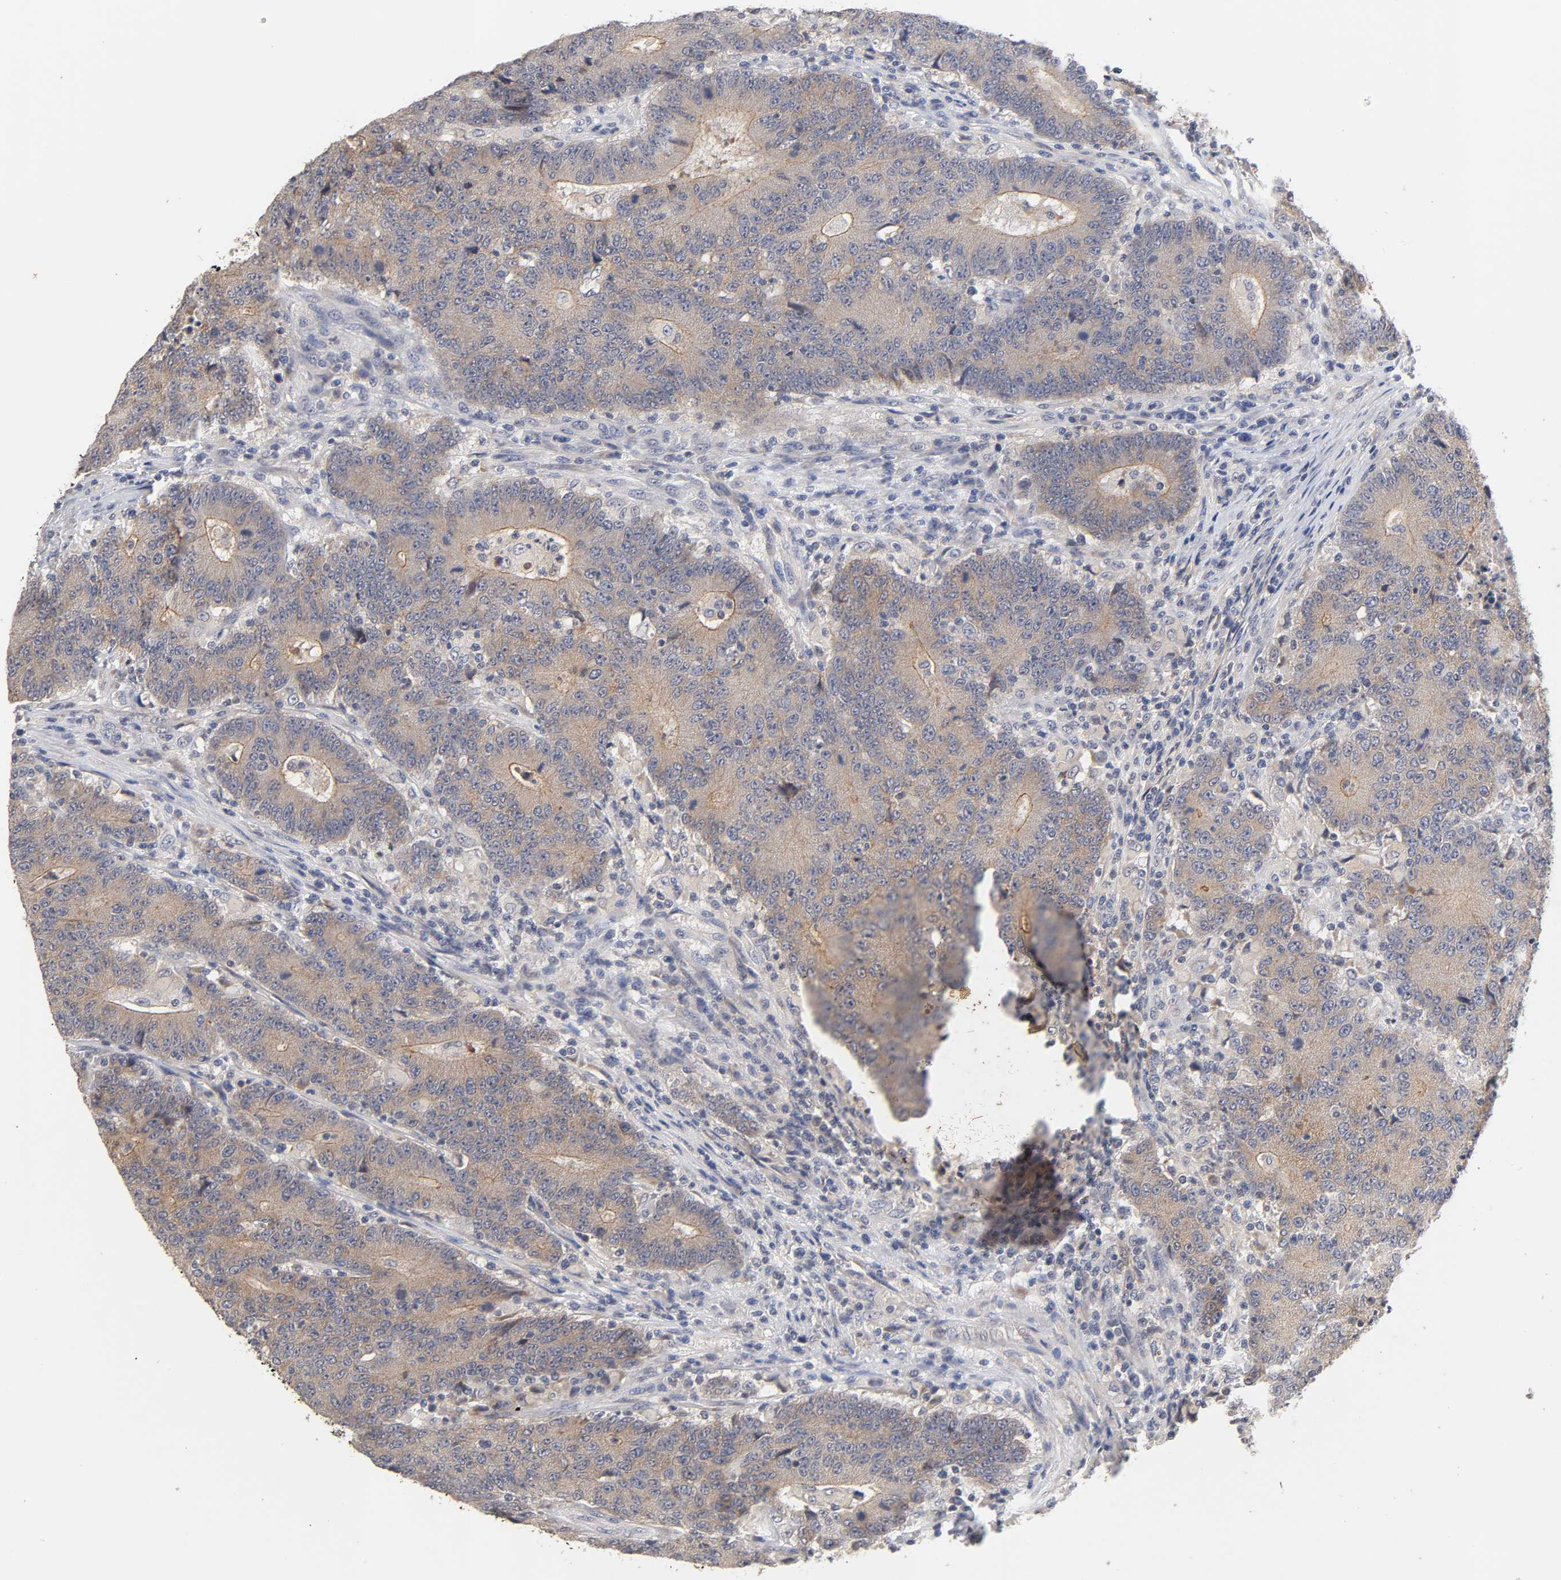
{"staining": {"intensity": "weak", "quantity": ">75%", "location": "cytoplasmic/membranous"}, "tissue": "colorectal cancer", "cell_type": "Tumor cells", "image_type": "cancer", "snomed": [{"axis": "morphology", "description": "Normal tissue, NOS"}, {"axis": "morphology", "description": "Adenocarcinoma, NOS"}, {"axis": "topography", "description": "Colon"}], "caption": "IHC (DAB (3,3'-diaminobenzidine)) staining of adenocarcinoma (colorectal) shows weak cytoplasmic/membranous protein staining in approximately >75% of tumor cells.", "gene": "CXADR", "patient": {"sex": "female", "age": 75}}